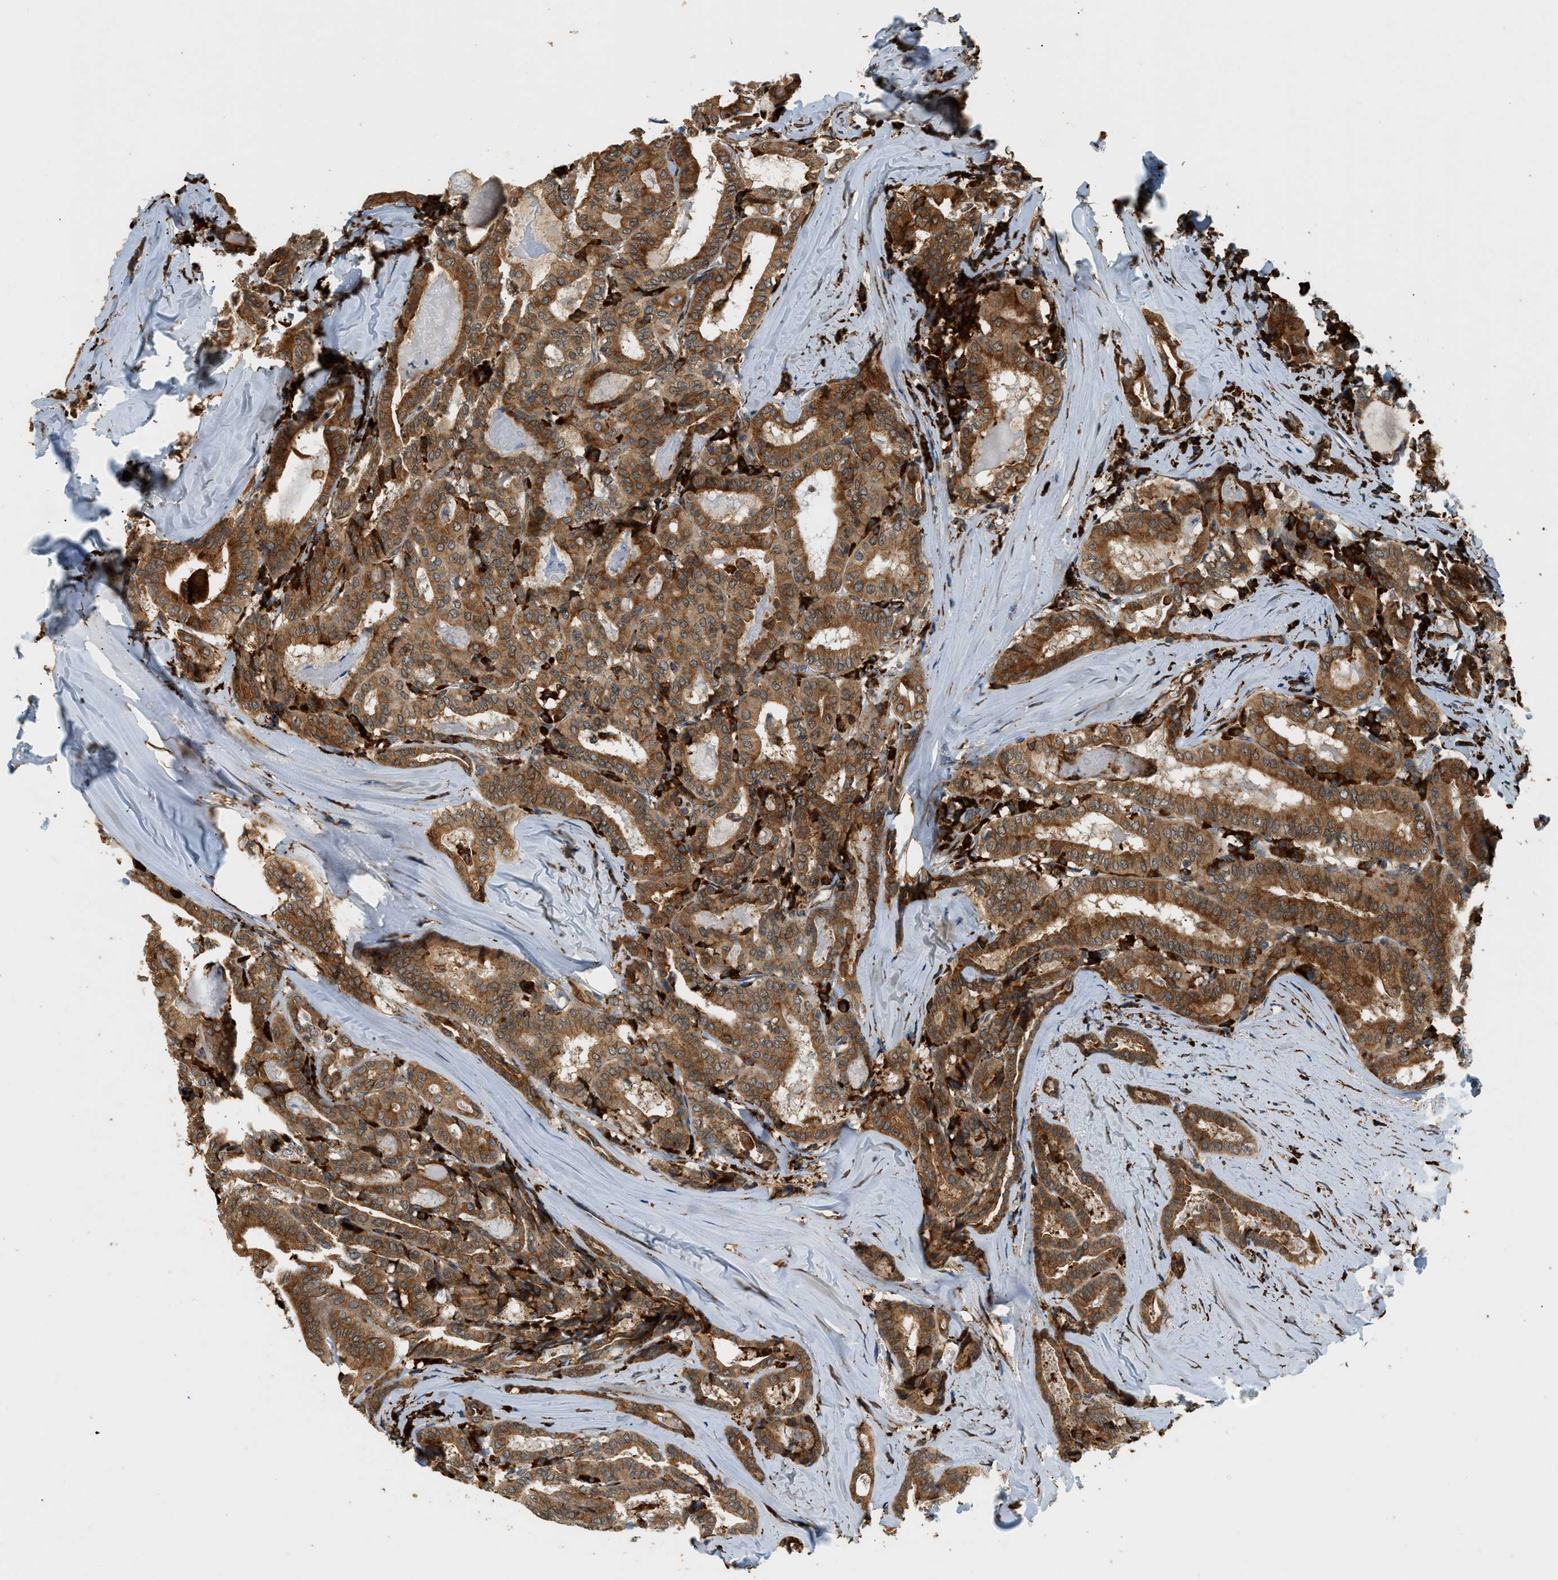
{"staining": {"intensity": "strong", "quantity": ">75%", "location": "cytoplasmic/membranous,nuclear"}, "tissue": "thyroid cancer", "cell_type": "Tumor cells", "image_type": "cancer", "snomed": [{"axis": "morphology", "description": "Papillary adenocarcinoma, NOS"}, {"axis": "topography", "description": "Thyroid gland"}], "caption": "Immunohistochemistry (IHC) staining of thyroid papillary adenocarcinoma, which shows high levels of strong cytoplasmic/membranous and nuclear staining in about >75% of tumor cells indicating strong cytoplasmic/membranous and nuclear protein positivity. The staining was performed using DAB (brown) for protein detection and nuclei were counterstained in hematoxylin (blue).", "gene": "SEMA4D", "patient": {"sex": "female", "age": 42}}